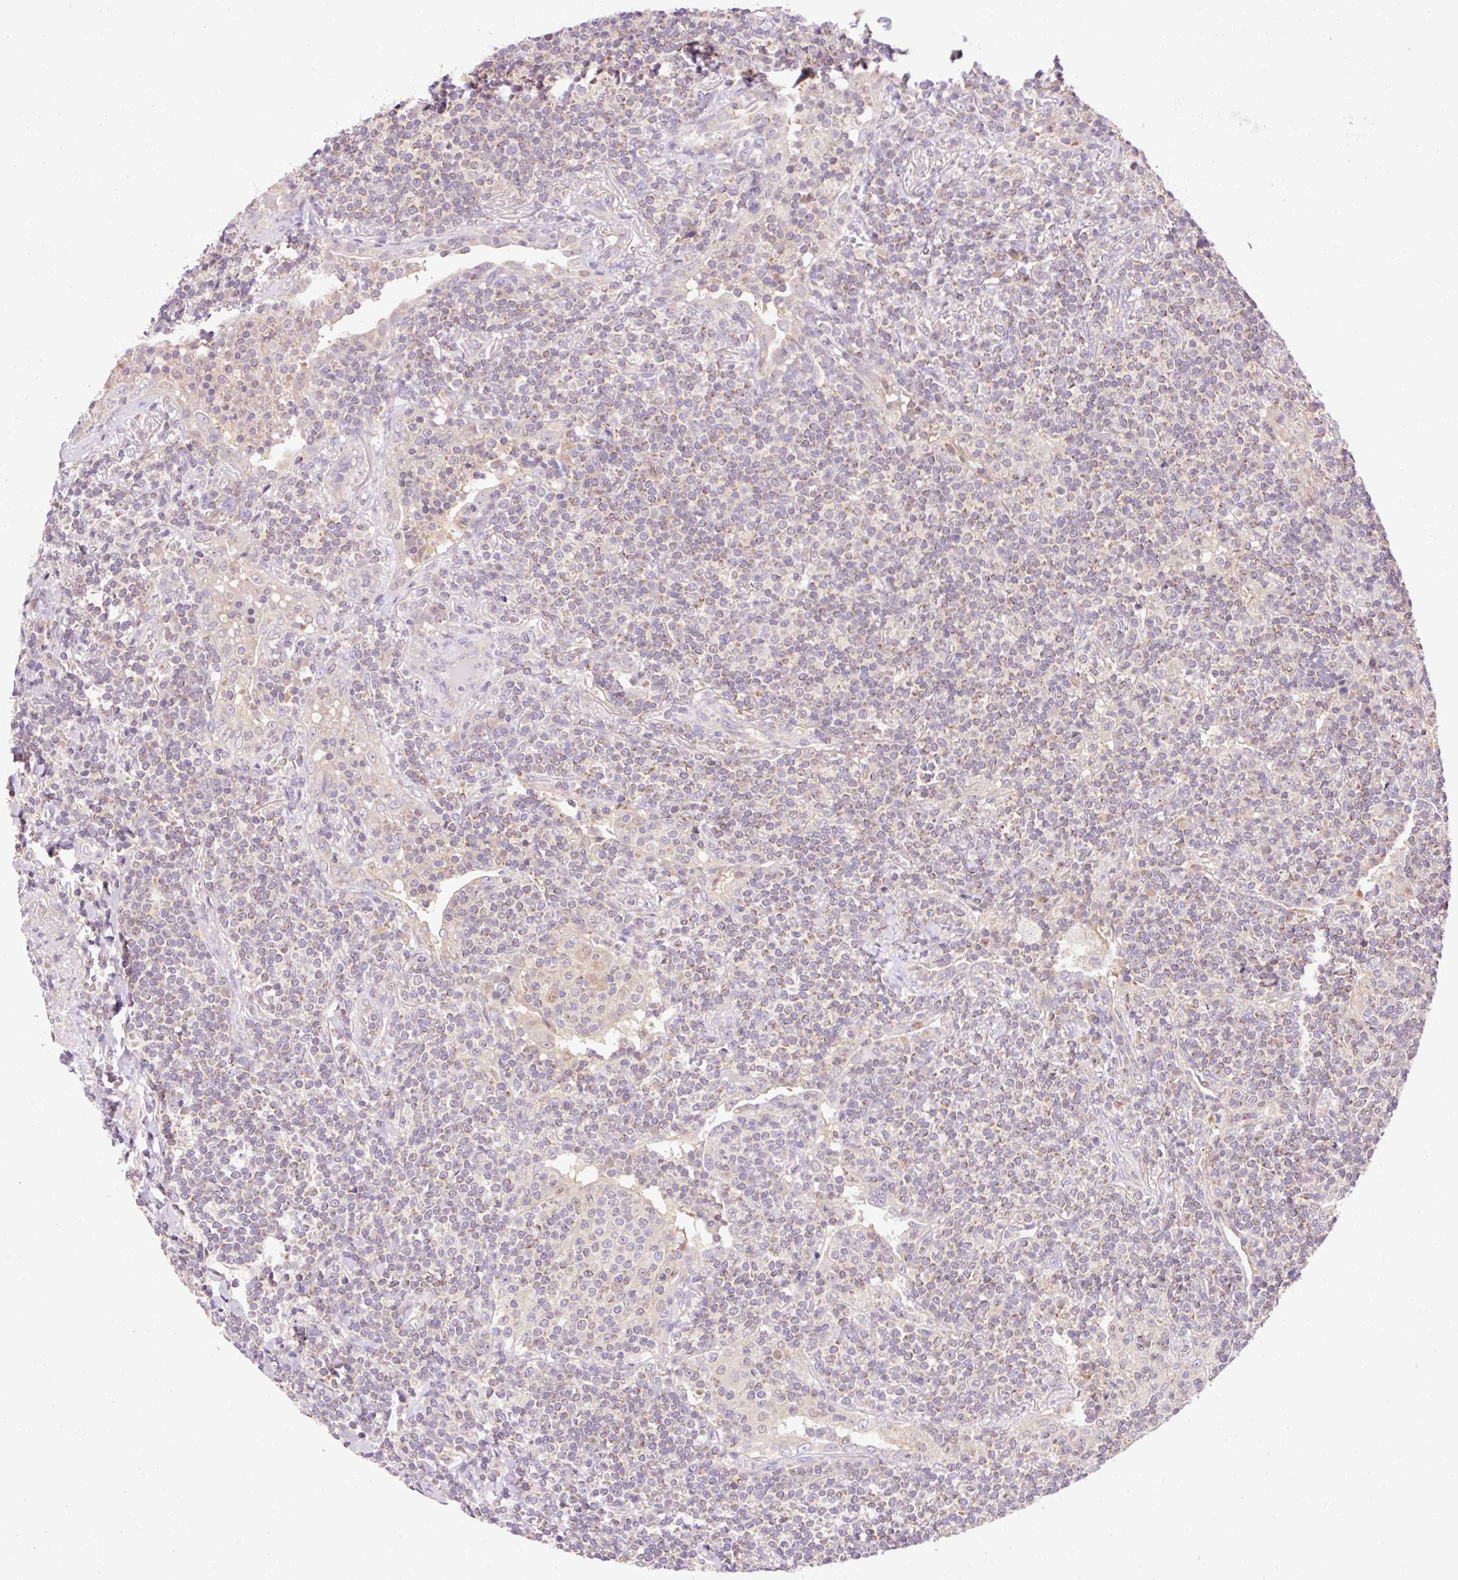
{"staining": {"intensity": "weak", "quantity": "<25%", "location": "cytoplasmic/membranous"}, "tissue": "lymphoma", "cell_type": "Tumor cells", "image_type": "cancer", "snomed": [{"axis": "morphology", "description": "Malignant lymphoma, non-Hodgkin's type, Low grade"}, {"axis": "topography", "description": "Lung"}], "caption": "Micrograph shows no significant protein expression in tumor cells of lymphoma.", "gene": "IMMT", "patient": {"sex": "female", "age": 71}}